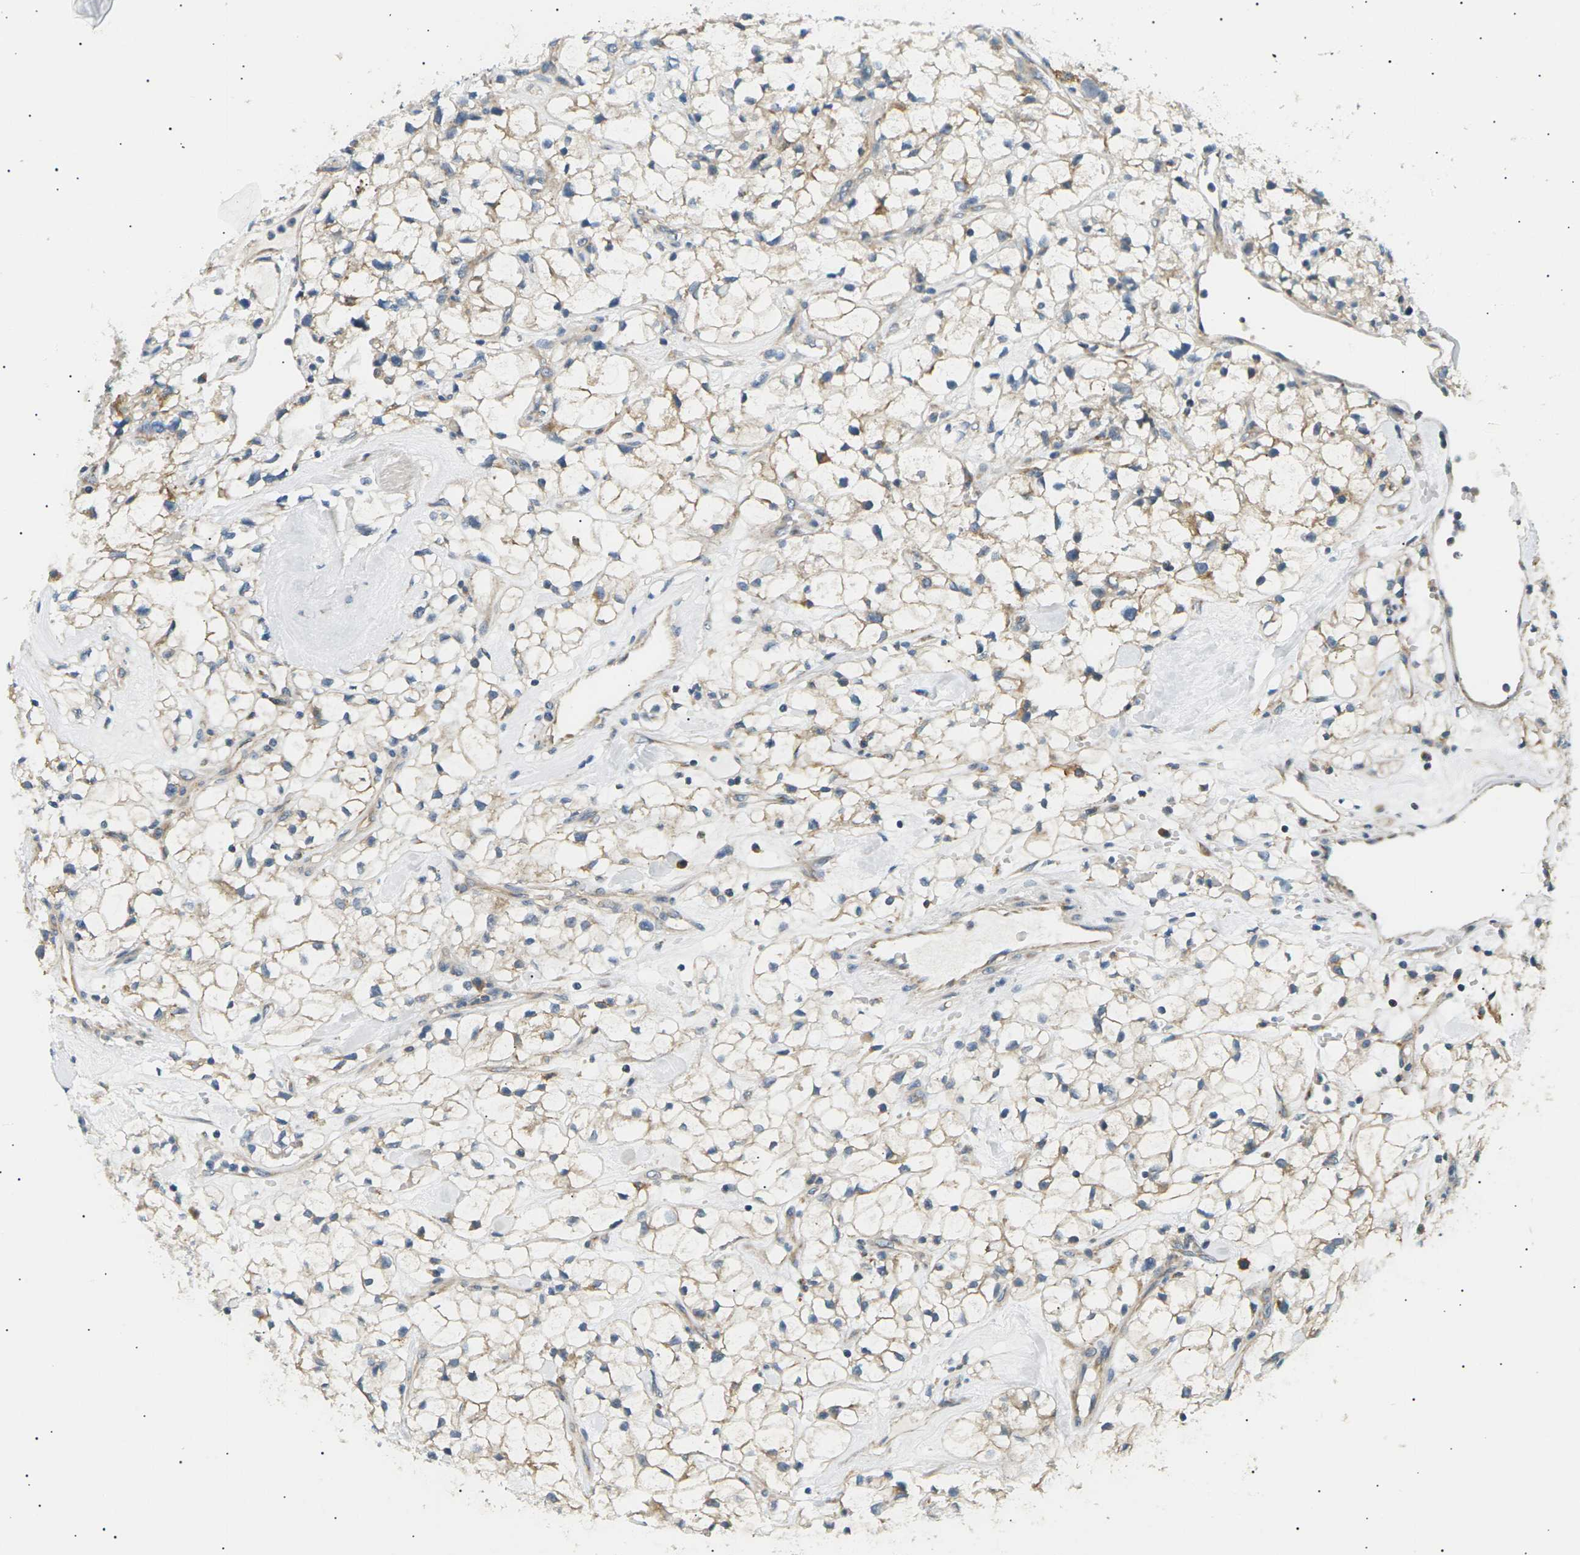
{"staining": {"intensity": "weak", "quantity": ">75%", "location": "cytoplasmic/membranous"}, "tissue": "renal cancer", "cell_type": "Tumor cells", "image_type": "cancer", "snomed": [{"axis": "morphology", "description": "Adenocarcinoma, NOS"}, {"axis": "topography", "description": "Kidney"}], "caption": "IHC staining of adenocarcinoma (renal), which shows low levels of weak cytoplasmic/membranous expression in approximately >75% of tumor cells indicating weak cytoplasmic/membranous protein expression. The staining was performed using DAB (brown) for protein detection and nuclei were counterstained in hematoxylin (blue).", "gene": "TBC1D8", "patient": {"sex": "female", "age": 60}}